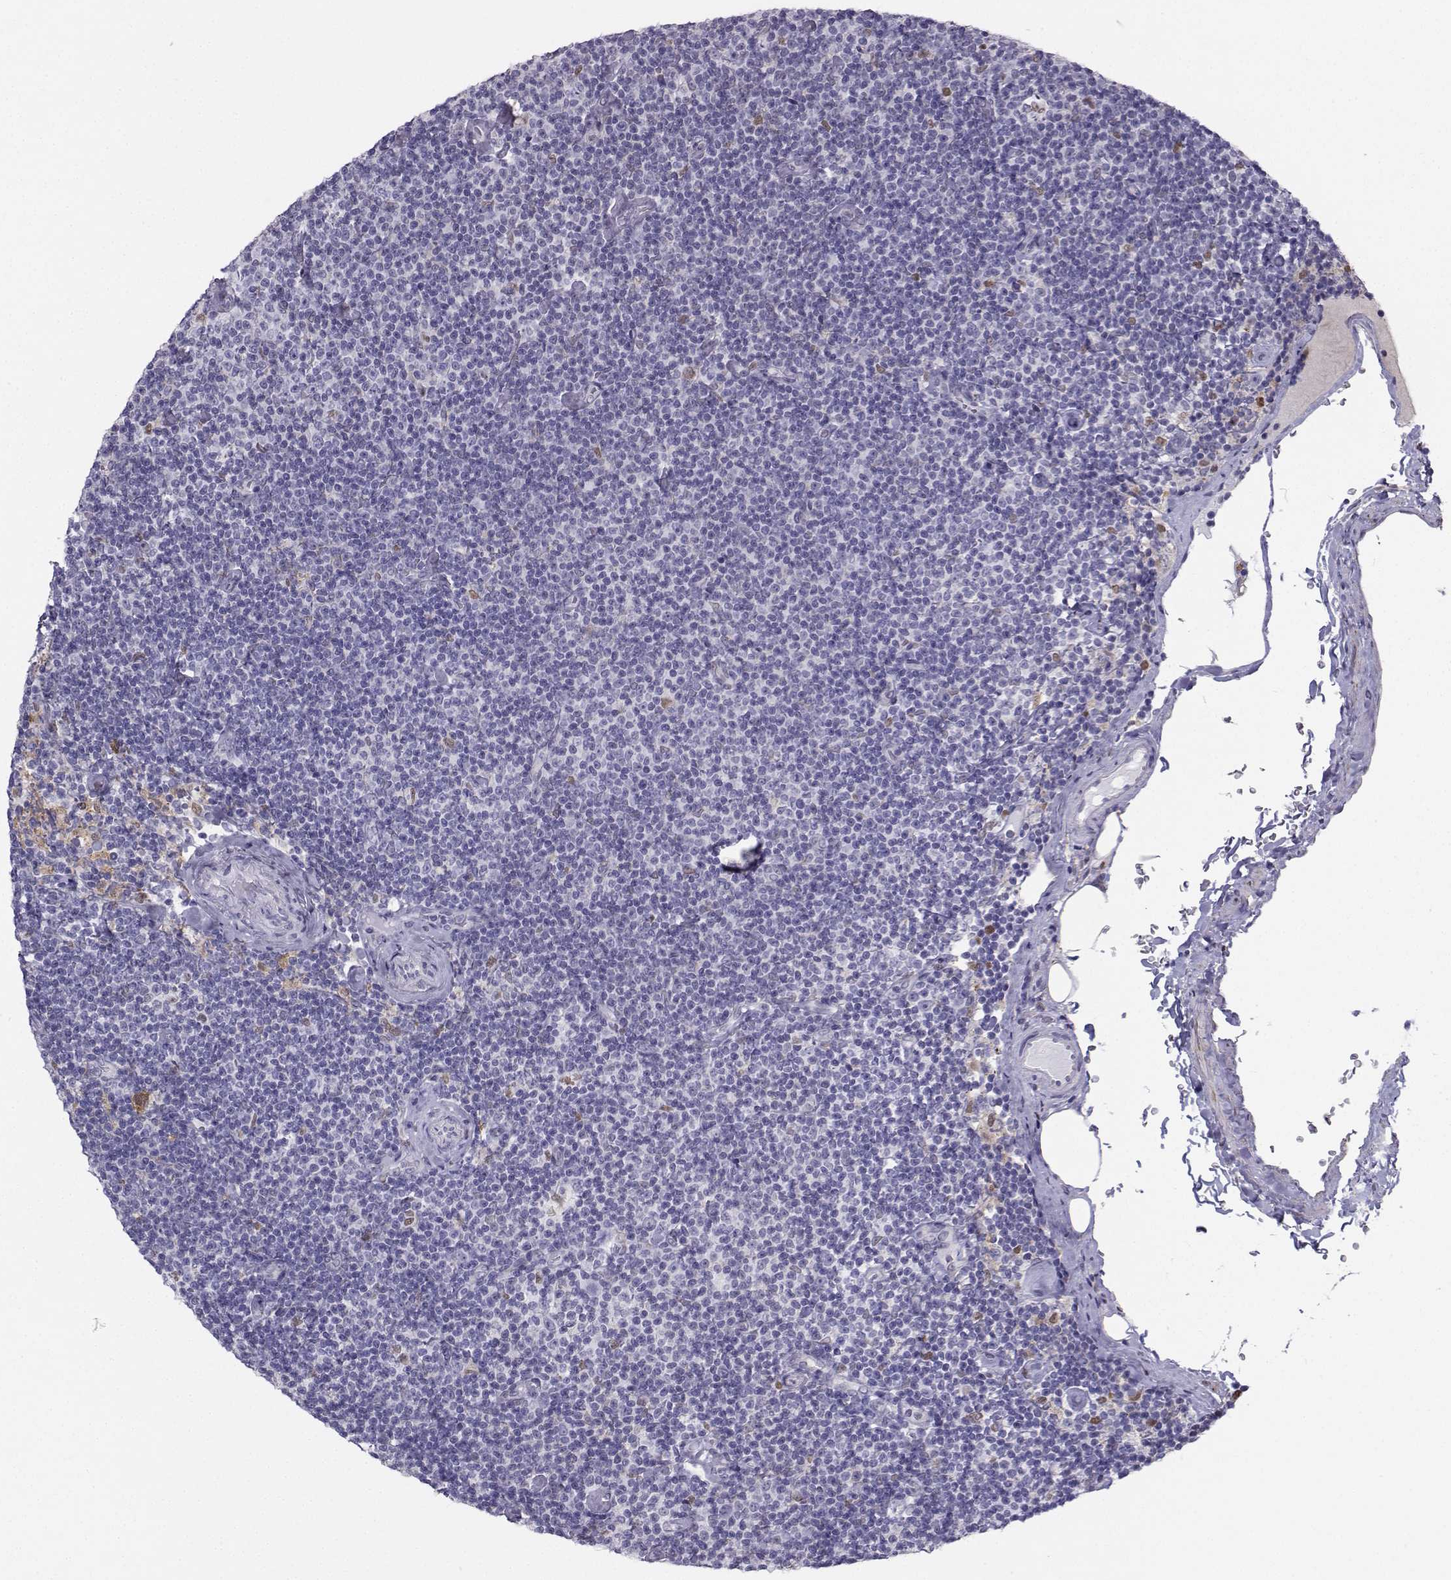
{"staining": {"intensity": "negative", "quantity": "none", "location": "none"}, "tissue": "lymphoma", "cell_type": "Tumor cells", "image_type": "cancer", "snomed": [{"axis": "morphology", "description": "Malignant lymphoma, non-Hodgkin's type, Low grade"}, {"axis": "topography", "description": "Lymph node"}], "caption": "Tumor cells show no significant protein positivity in lymphoma.", "gene": "DCLK3", "patient": {"sex": "male", "age": 81}}